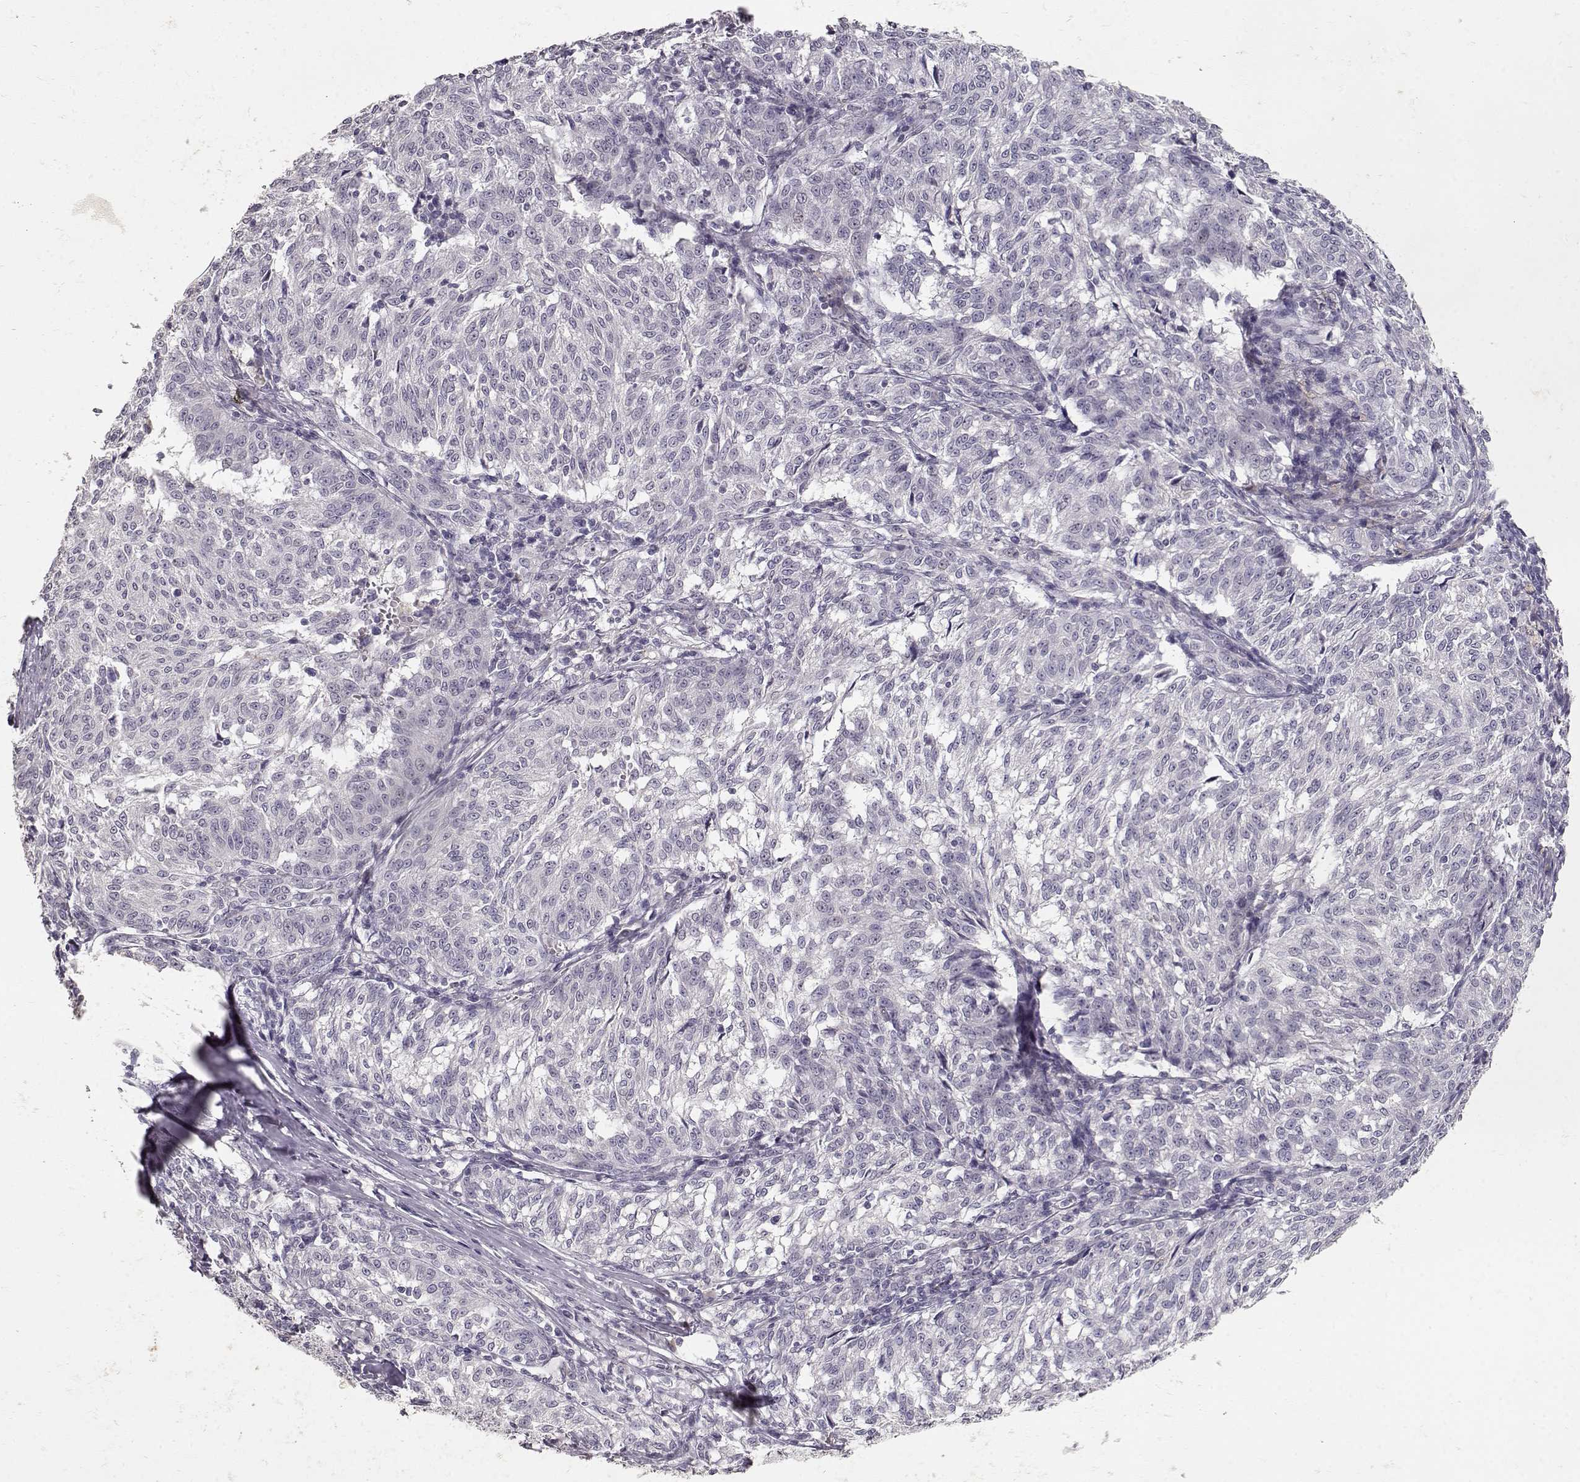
{"staining": {"intensity": "negative", "quantity": "none", "location": "none"}, "tissue": "melanoma", "cell_type": "Tumor cells", "image_type": "cancer", "snomed": [{"axis": "morphology", "description": "Malignant melanoma, NOS"}, {"axis": "topography", "description": "Skin"}], "caption": "IHC histopathology image of human malignant melanoma stained for a protein (brown), which exhibits no positivity in tumor cells.", "gene": "TPH2", "patient": {"sex": "female", "age": 72}}